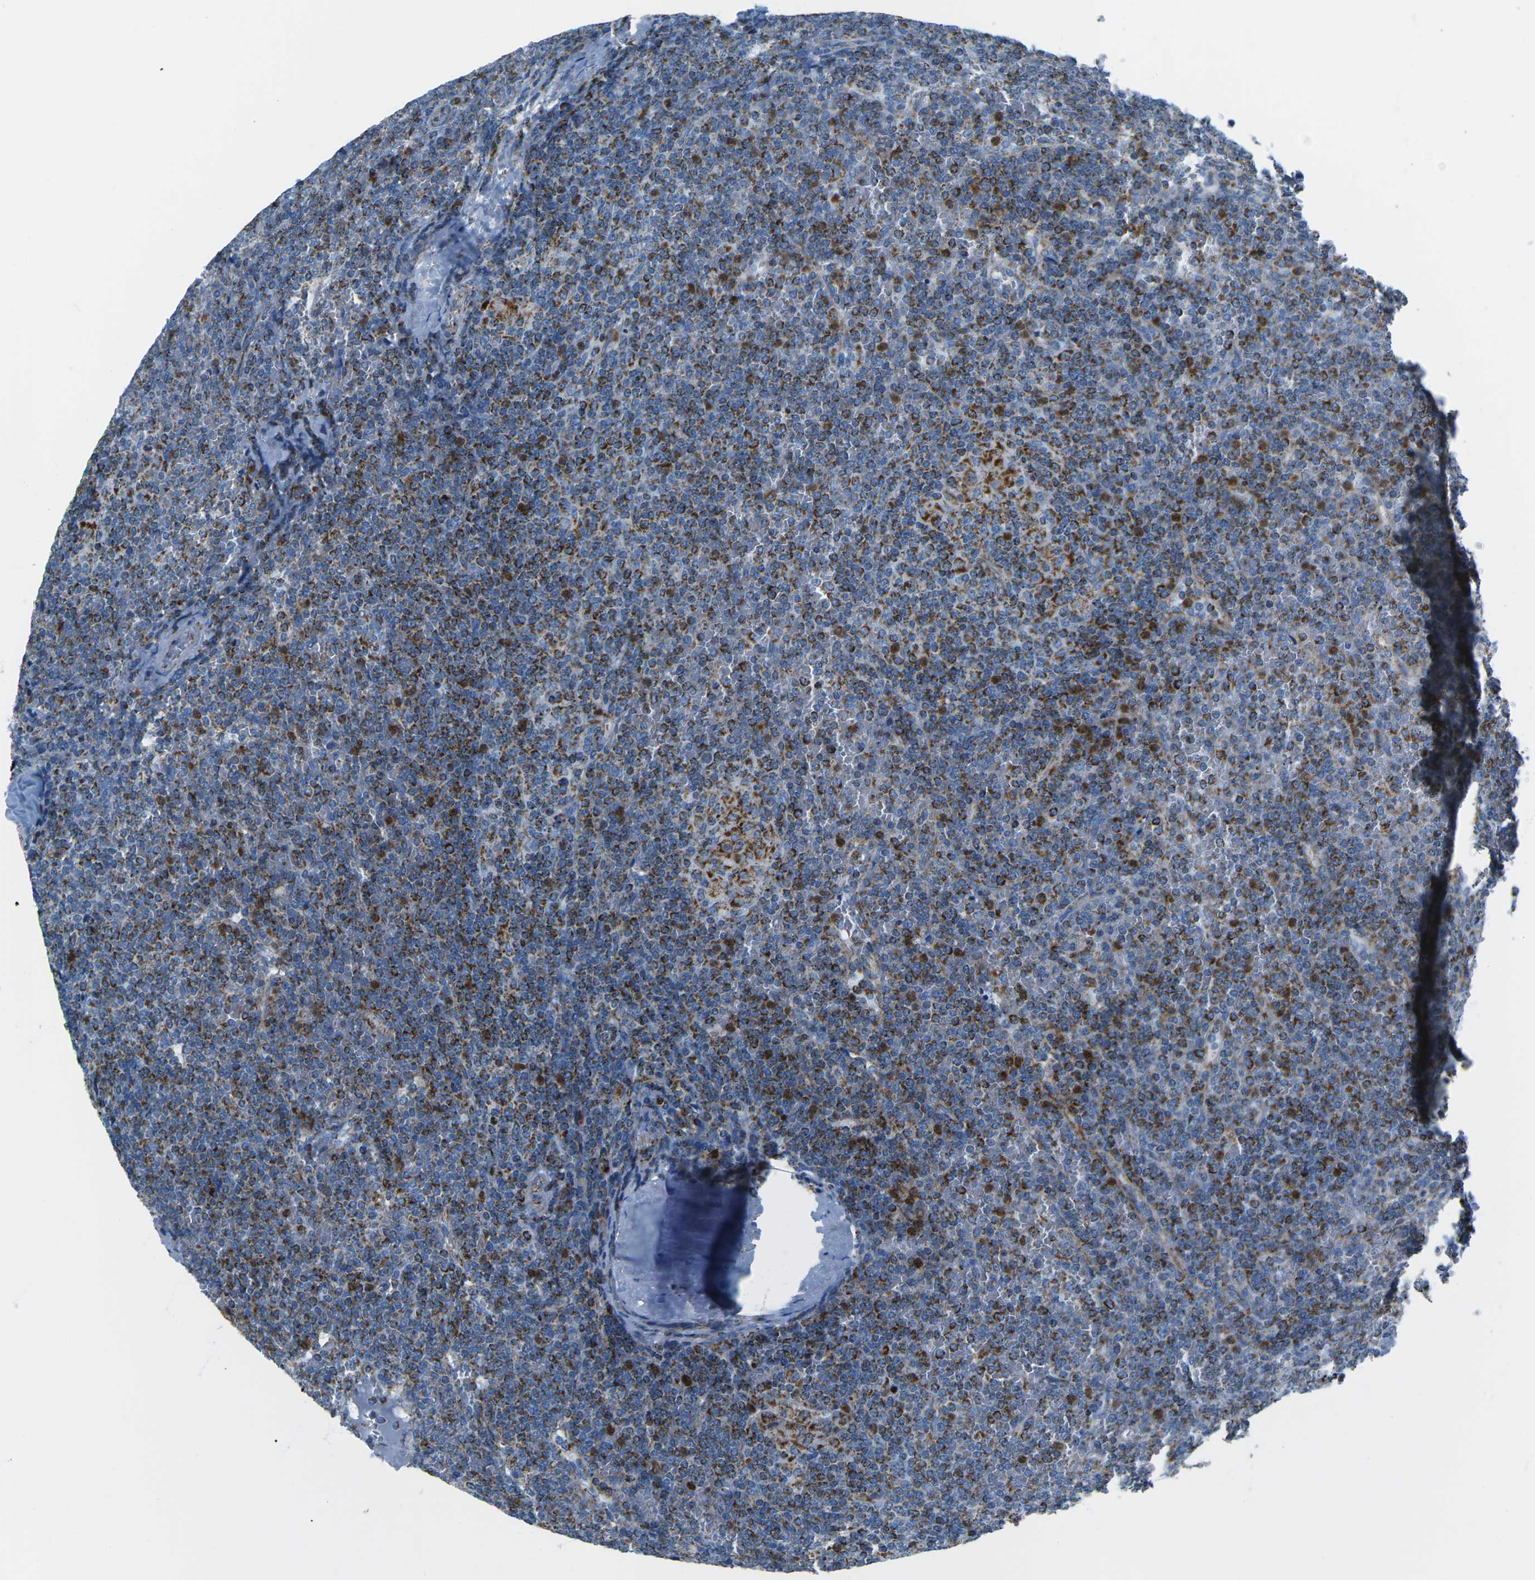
{"staining": {"intensity": "strong", "quantity": "25%-75%", "location": "cytoplasmic/membranous"}, "tissue": "lymphoma", "cell_type": "Tumor cells", "image_type": "cancer", "snomed": [{"axis": "morphology", "description": "Malignant lymphoma, non-Hodgkin's type, Low grade"}, {"axis": "topography", "description": "Spleen"}], "caption": "Protein staining demonstrates strong cytoplasmic/membranous staining in approximately 25%-75% of tumor cells in malignant lymphoma, non-Hodgkin's type (low-grade).", "gene": "COX6C", "patient": {"sex": "female", "age": 19}}